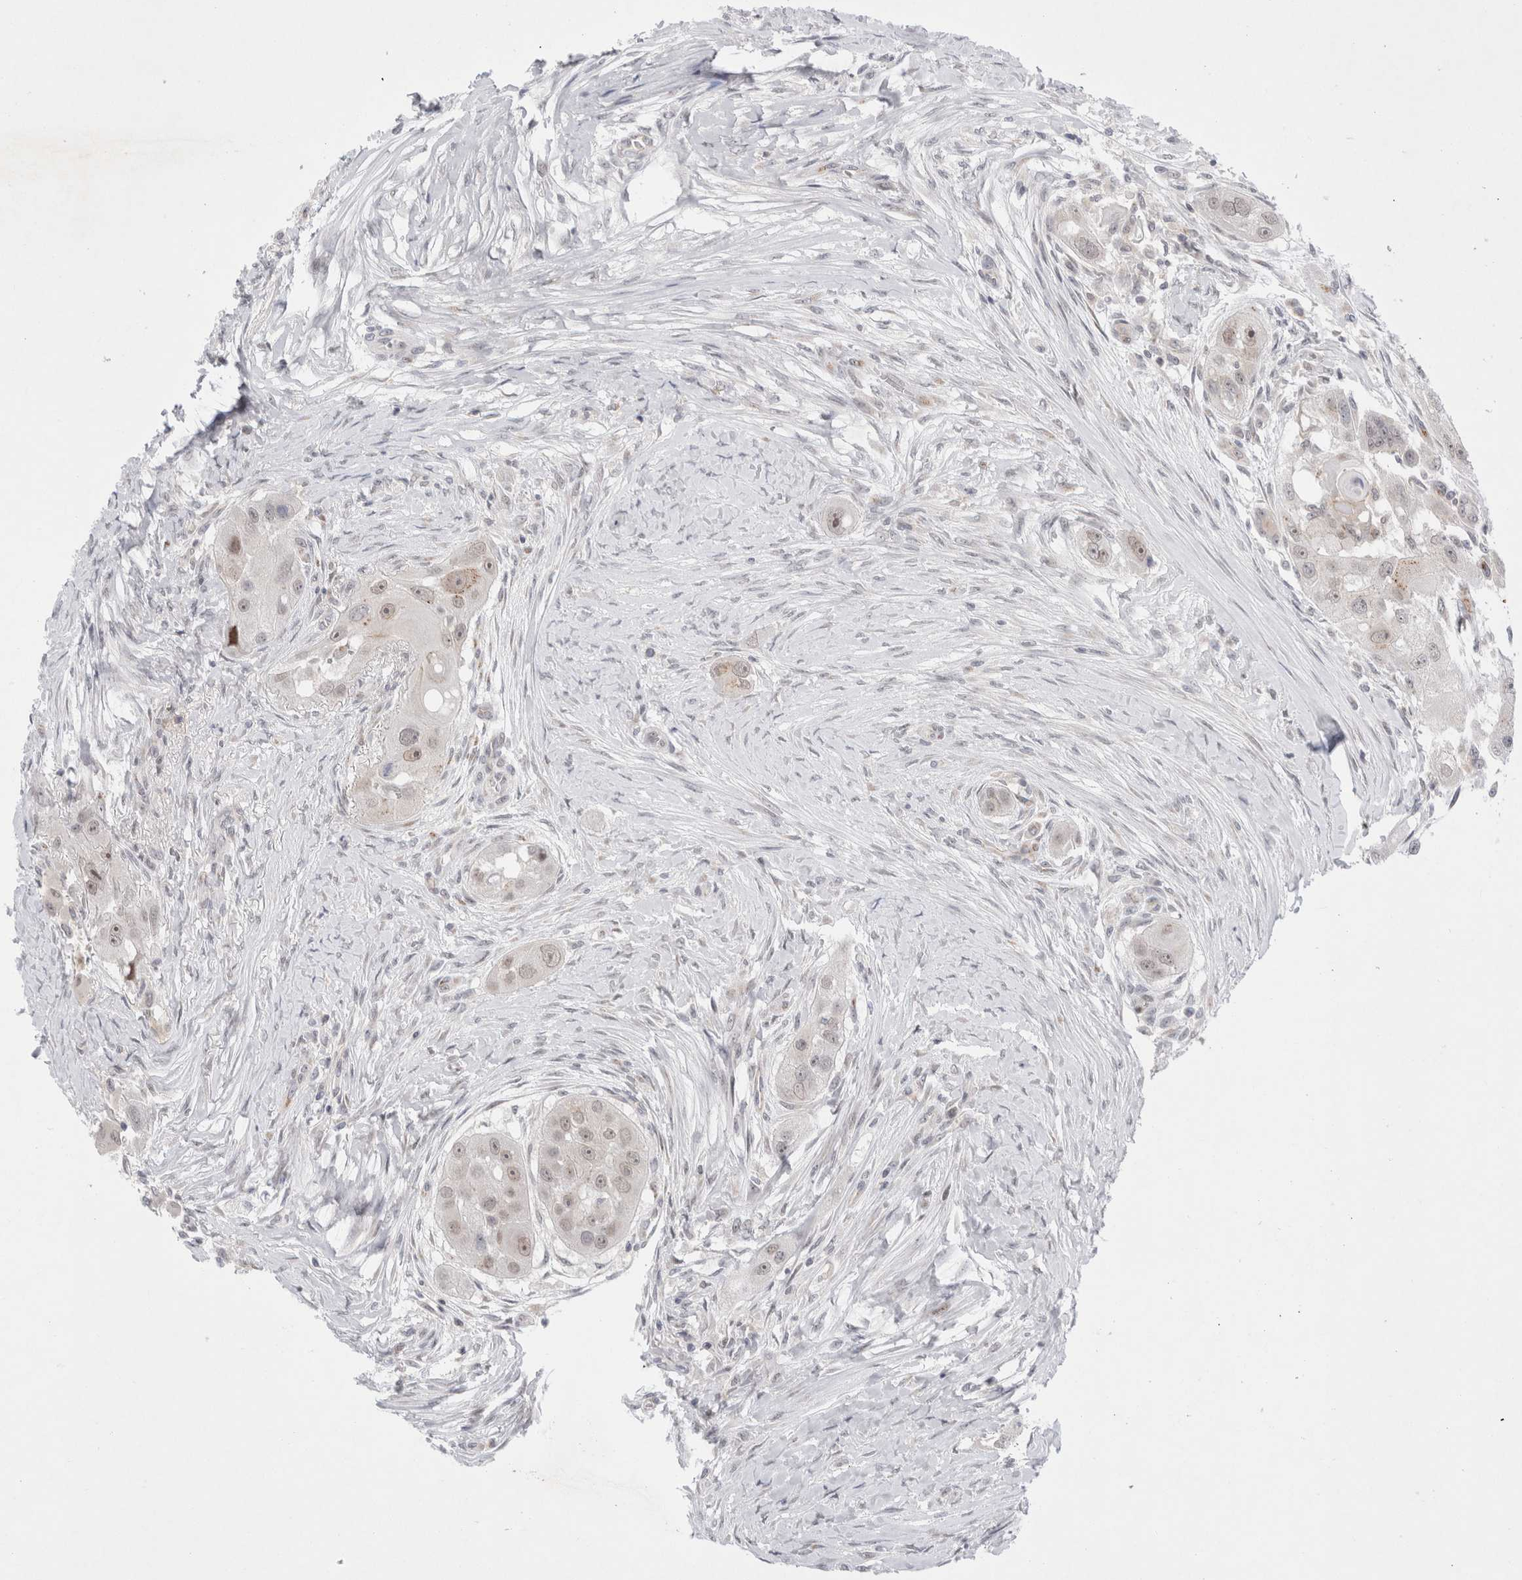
{"staining": {"intensity": "weak", "quantity": "25%-75%", "location": "nuclear"}, "tissue": "head and neck cancer", "cell_type": "Tumor cells", "image_type": "cancer", "snomed": [{"axis": "morphology", "description": "Normal tissue, NOS"}, {"axis": "morphology", "description": "Squamous cell carcinoma, NOS"}, {"axis": "topography", "description": "Skeletal muscle"}, {"axis": "topography", "description": "Head-Neck"}], "caption": "A histopathology image showing weak nuclear expression in about 25%-75% of tumor cells in squamous cell carcinoma (head and neck), as visualized by brown immunohistochemical staining.", "gene": "CERS5", "patient": {"sex": "male", "age": 51}}